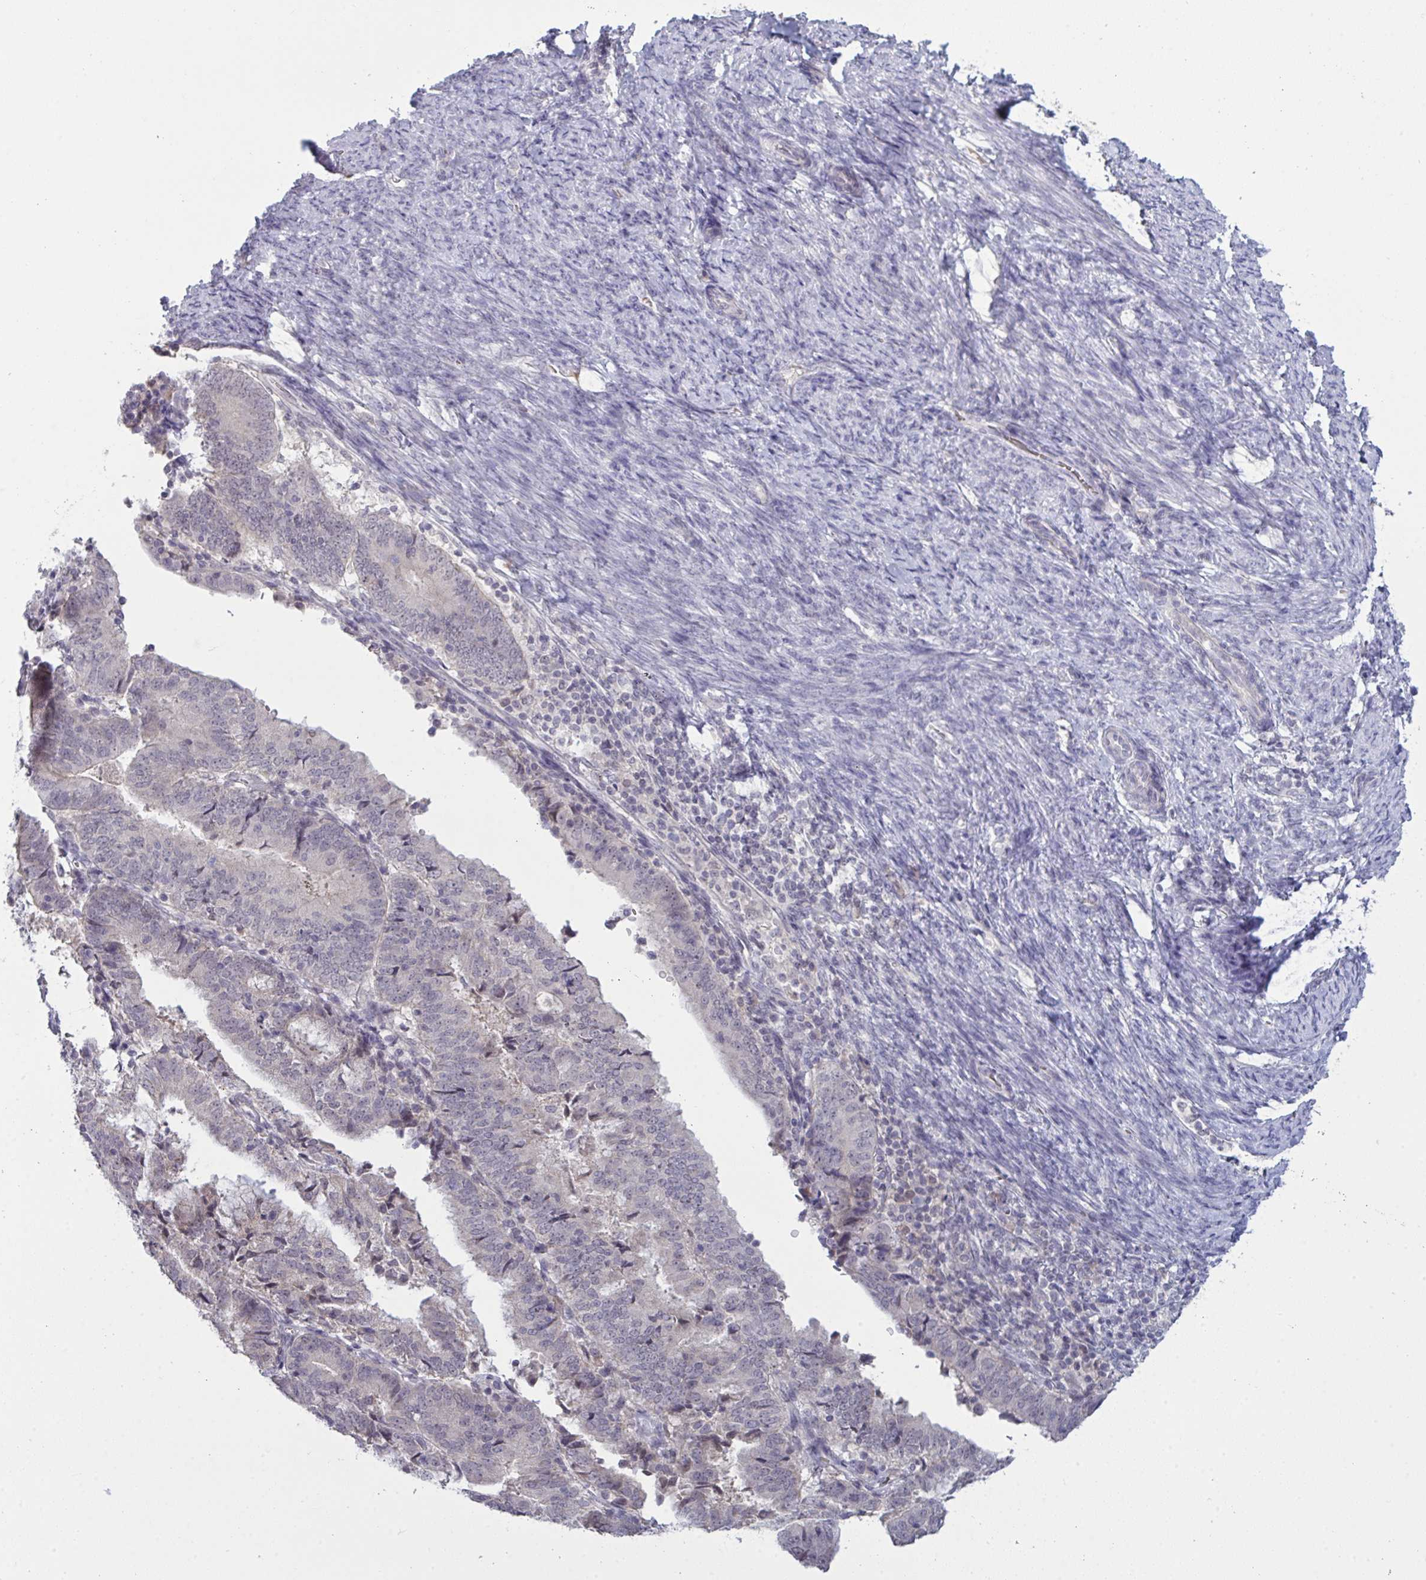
{"staining": {"intensity": "negative", "quantity": "none", "location": "none"}, "tissue": "endometrial cancer", "cell_type": "Tumor cells", "image_type": "cancer", "snomed": [{"axis": "morphology", "description": "Adenocarcinoma, NOS"}, {"axis": "topography", "description": "Endometrium"}], "caption": "This is a image of immunohistochemistry (IHC) staining of endometrial cancer (adenocarcinoma), which shows no expression in tumor cells.", "gene": "ZNF784", "patient": {"sex": "female", "age": 70}}